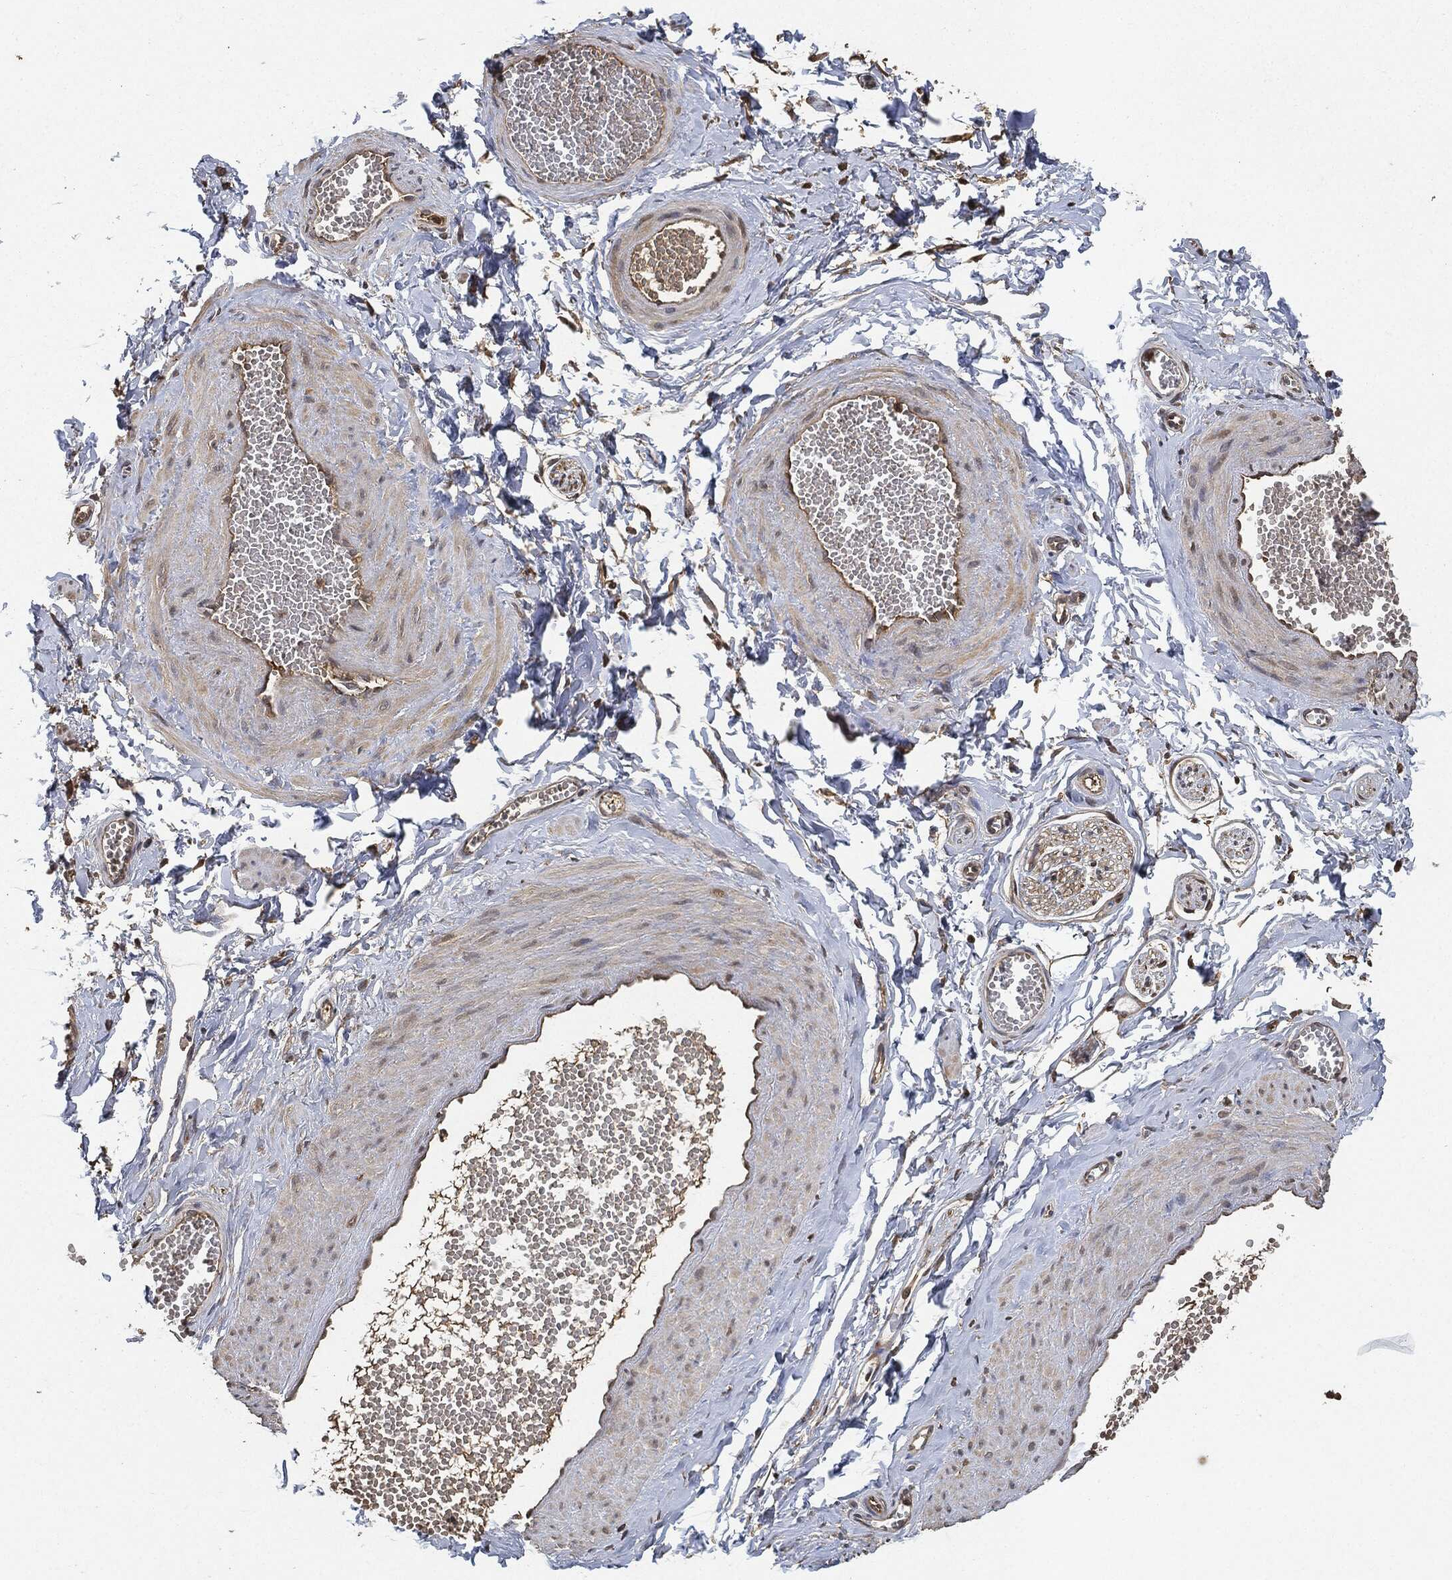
{"staining": {"intensity": "moderate", "quantity": "<25%", "location": "cytoplasmic/membranous"}, "tissue": "adipose tissue", "cell_type": "Adipocytes", "image_type": "normal", "snomed": [{"axis": "morphology", "description": "Normal tissue, NOS"}, {"axis": "topography", "description": "Smooth muscle"}, {"axis": "topography", "description": "Peripheral nerve tissue"}], "caption": "Protein expression analysis of benign human adipose tissue reveals moderate cytoplasmic/membranous expression in about <25% of adipocytes. Nuclei are stained in blue.", "gene": "BRAF", "patient": {"sex": "male", "age": 22}}